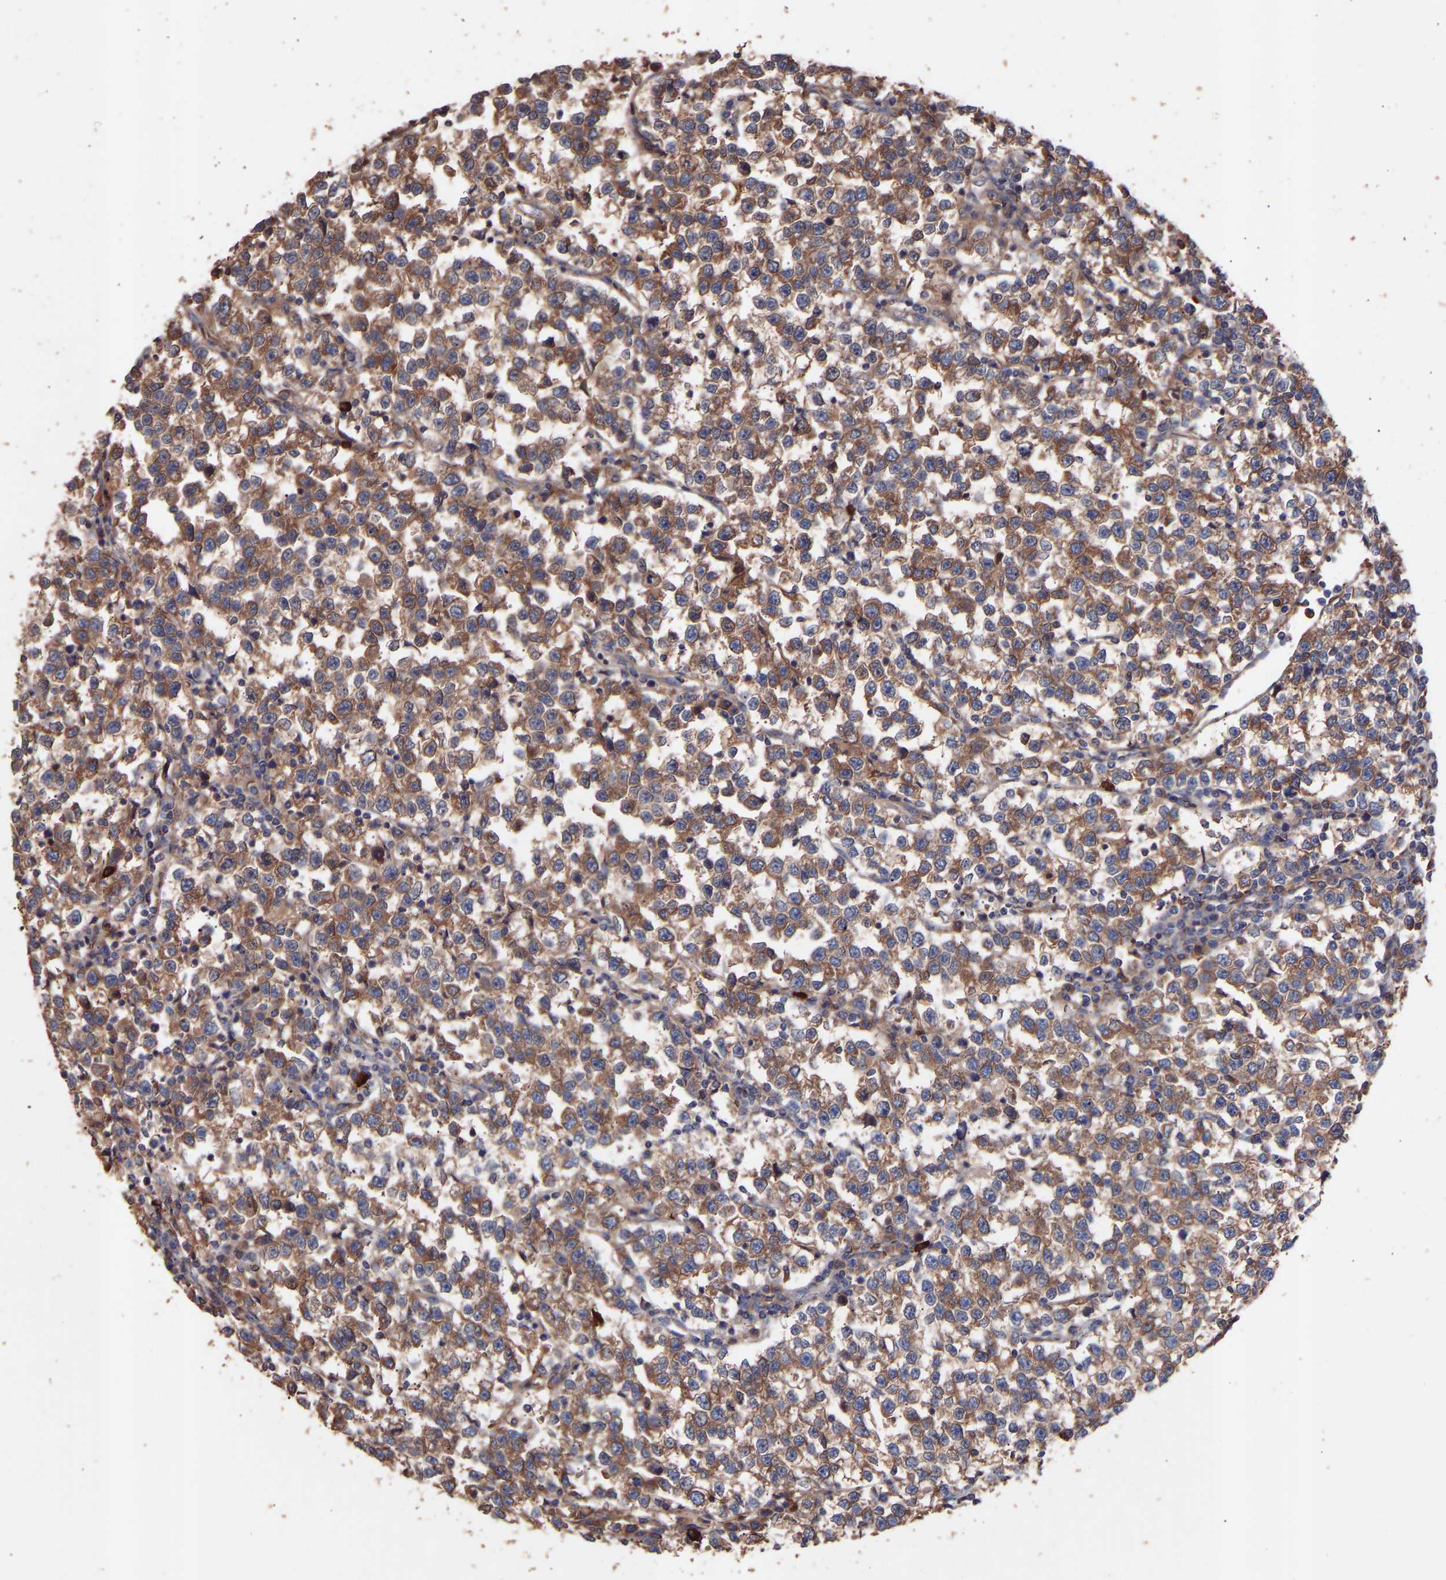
{"staining": {"intensity": "moderate", "quantity": ">75%", "location": "cytoplasmic/membranous"}, "tissue": "testis cancer", "cell_type": "Tumor cells", "image_type": "cancer", "snomed": [{"axis": "morphology", "description": "Normal tissue, NOS"}, {"axis": "morphology", "description": "Seminoma, NOS"}, {"axis": "topography", "description": "Testis"}], "caption": "Immunohistochemistry of human testis cancer shows medium levels of moderate cytoplasmic/membranous positivity in approximately >75% of tumor cells.", "gene": "TMEM268", "patient": {"sex": "male", "age": 43}}